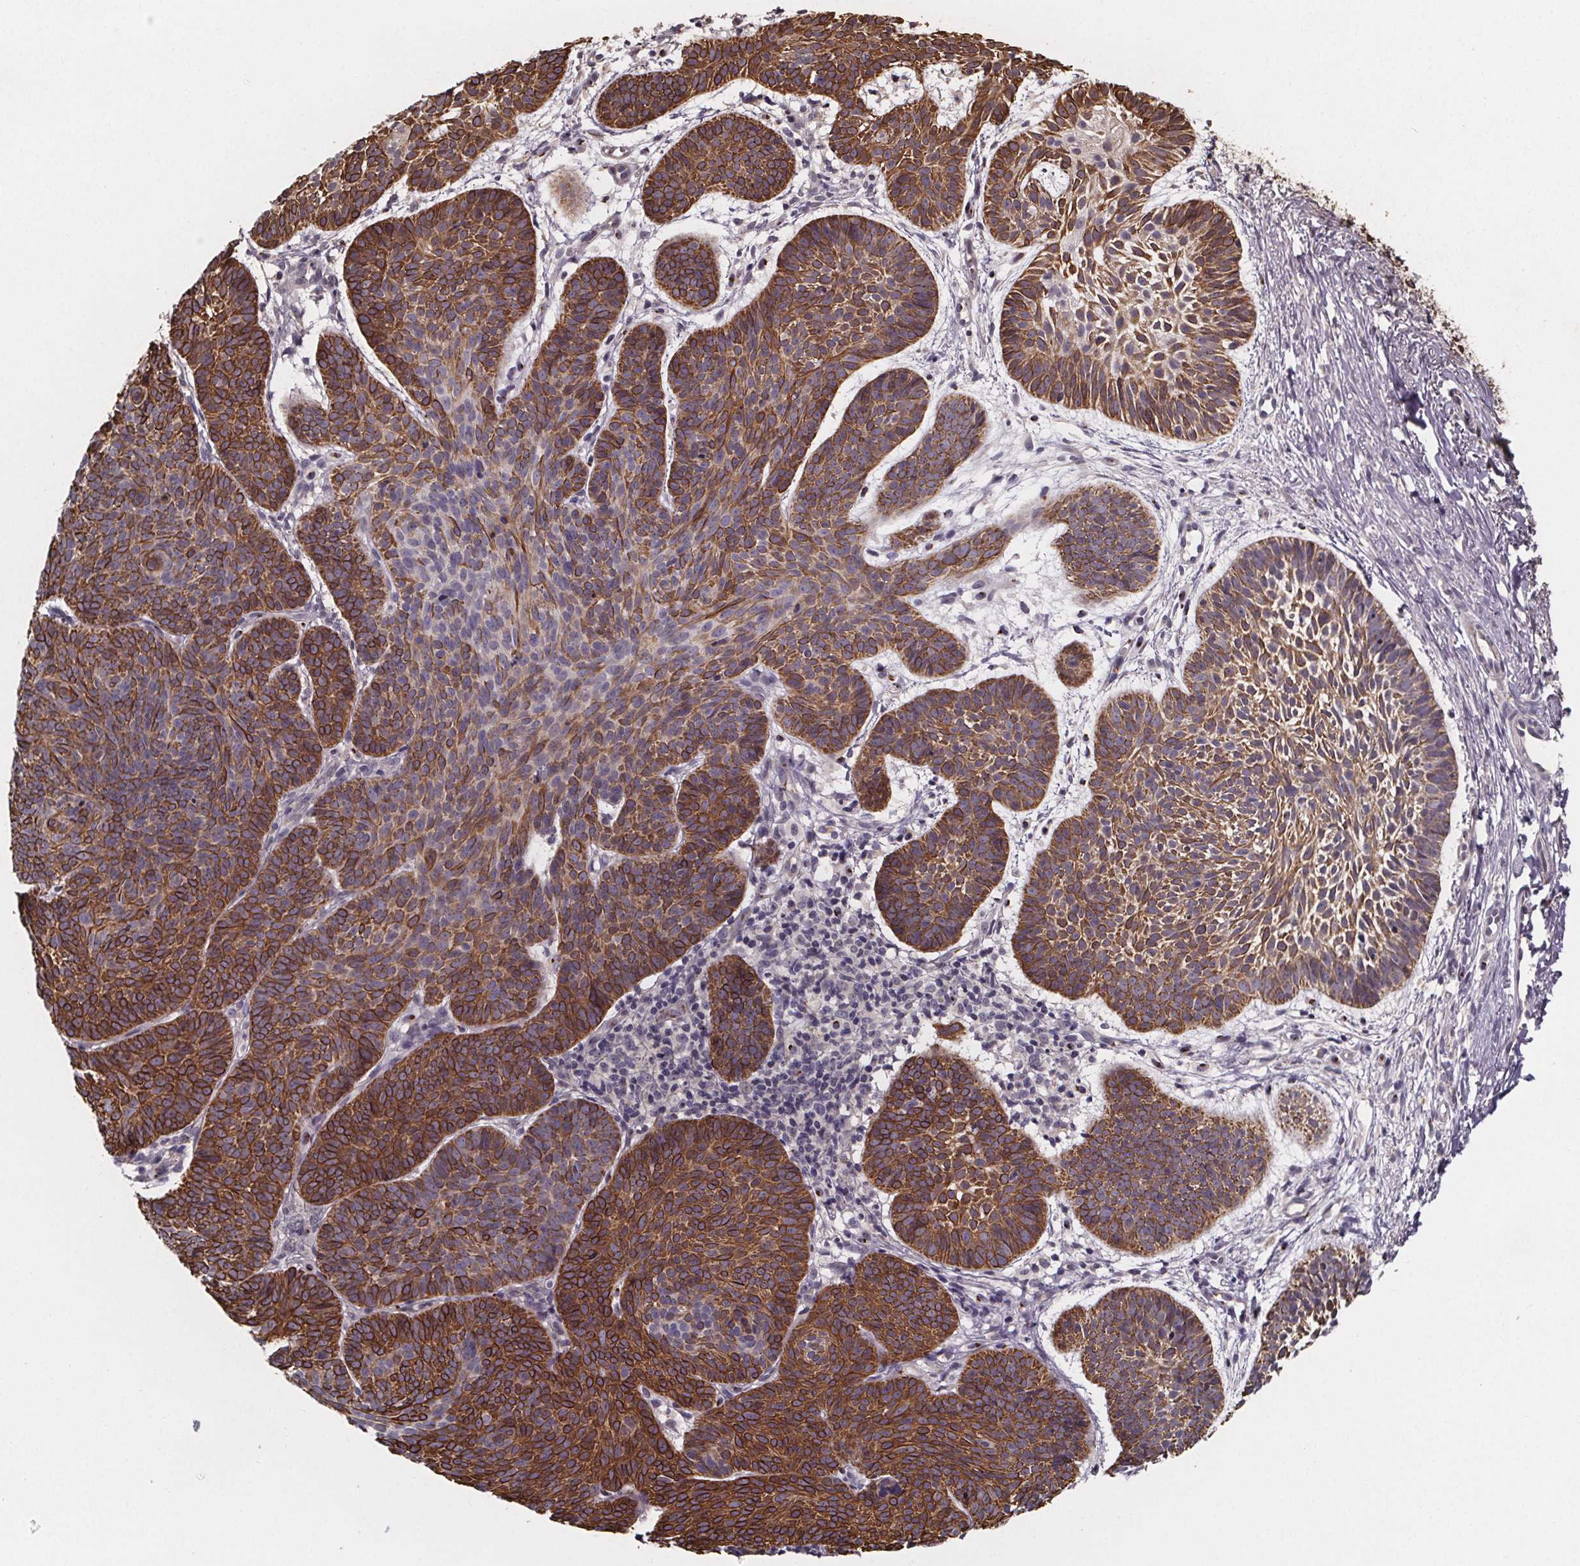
{"staining": {"intensity": "strong", "quantity": "25%-75%", "location": "cytoplasmic/membranous"}, "tissue": "skin cancer", "cell_type": "Tumor cells", "image_type": "cancer", "snomed": [{"axis": "morphology", "description": "Basal cell carcinoma"}, {"axis": "topography", "description": "Skin"}], "caption": "High-power microscopy captured an immunohistochemistry micrograph of skin cancer (basal cell carcinoma), revealing strong cytoplasmic/membranous staining in approximately 25%-75% of tumor cells. Using DAB (3,3'-diaminobenzidine) (brown) and hematoxylin (blue) stains, captured at high magnification using brightfield microscopy.", "gene": "NDST1", "patient": {"sex": "male", "age": 72}}